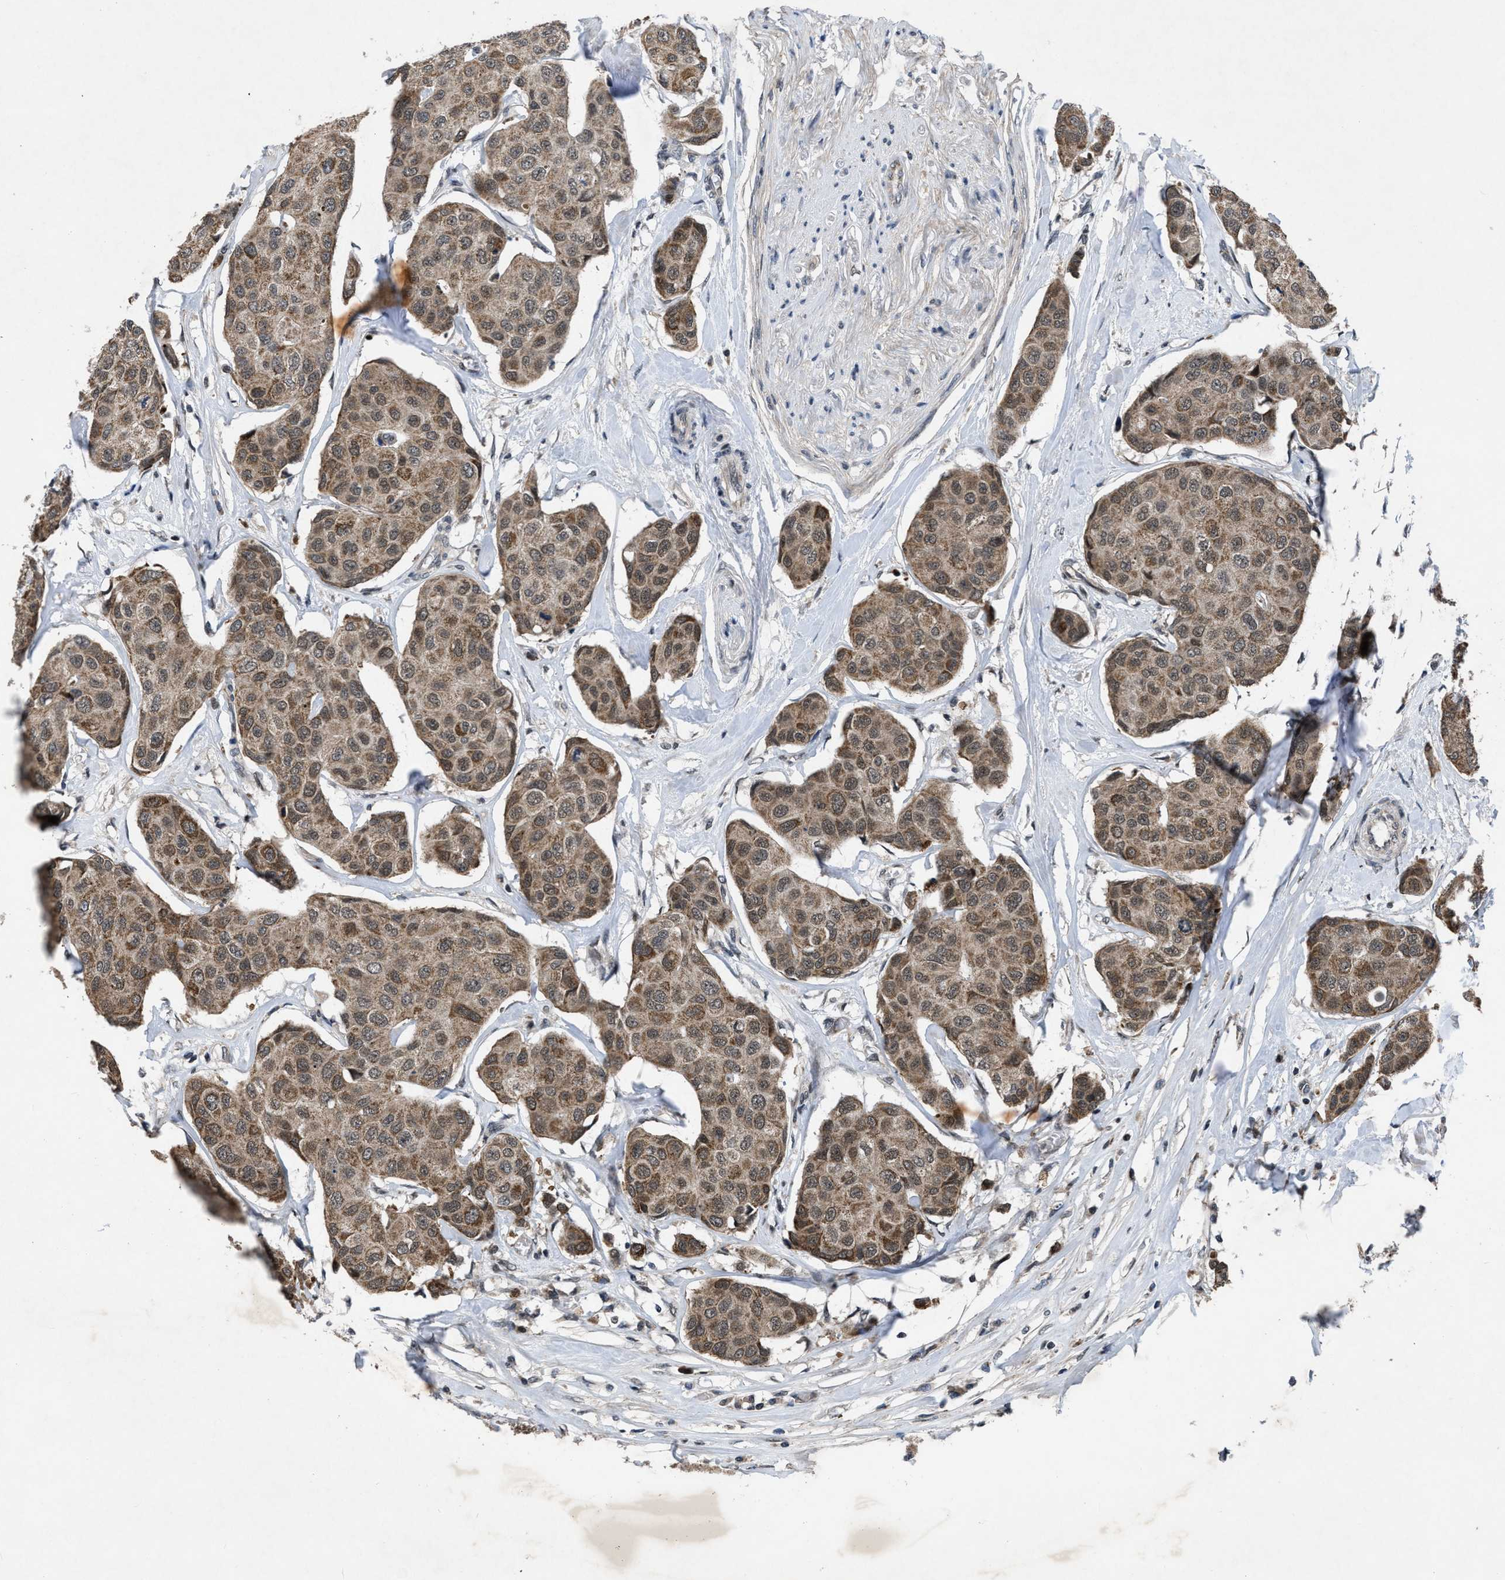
{"staining": {"intensity": "moderate", "quantity": ">75%", "location": "cytoplasmic/membranous,nuclear"}, "tissue": "breast cancer", "cell_type": "Tumor cells", "image_type": "cancer", "snomed": [{"axis": "morphology", "description": "Duct carcinoma"}, {"axis": "topography", "description": "Breast"}], "caption": "Moderate cytoplasmic/membranous and nuclear protein staining is appreciated in about >75% of tumor cells in invasive ductal carcinoma (breast). (DAB (3,3'-diaminobenzidine) IHC, brown staining for protein, blue staining for nuclei).", "gene": "ZNHIT1", "patient": {"sex": "female", "age": 80}}